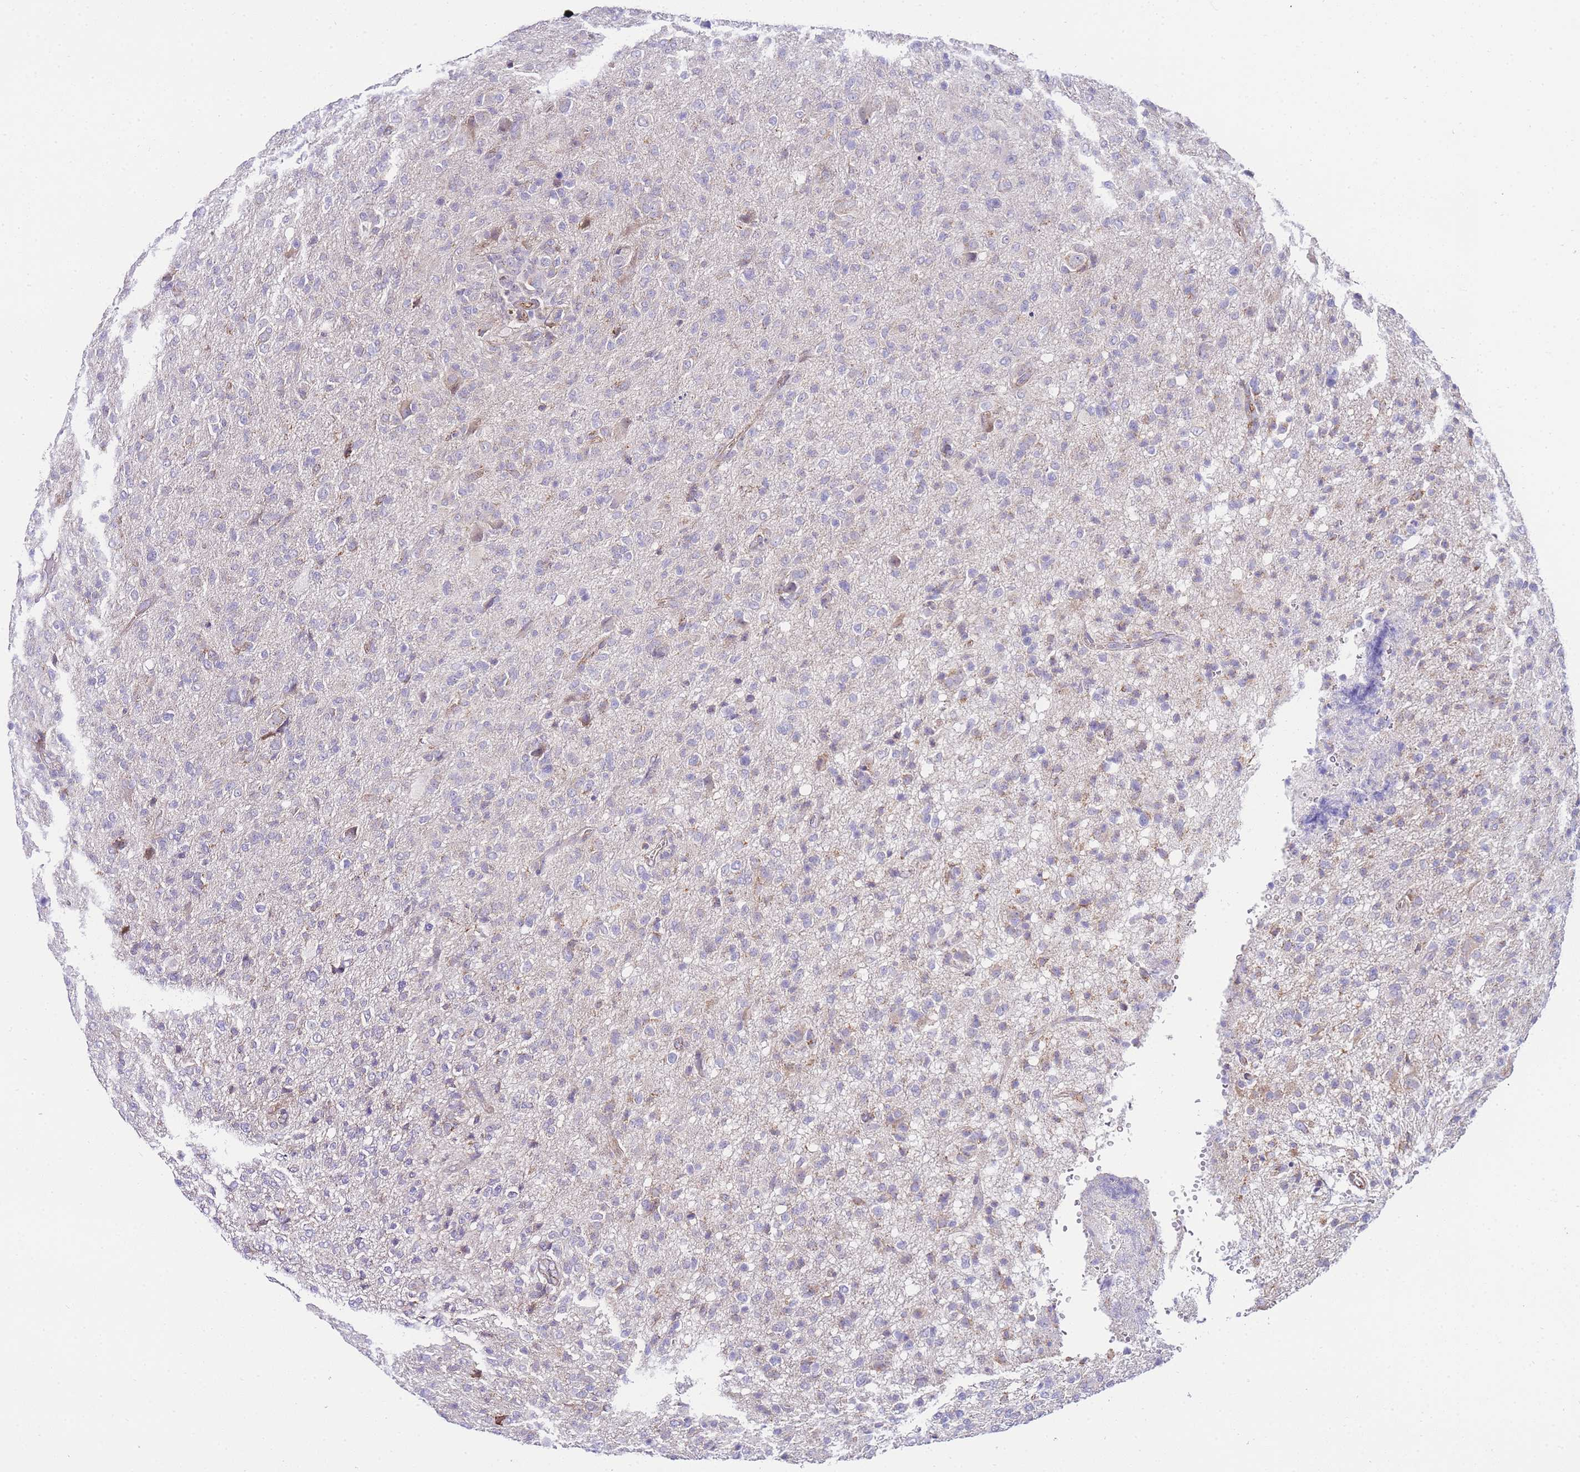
{"staining": {"intensity": "negative", "quantity": "none", "location": "none"}, "tissue": "glioma", "cell_type": "Tumor cells", "image_type": "cancer", "snomed": [{"axis": "morphology", "description": "Glioma, malignant, High grade"}, {"axis": "topography", "description": "Brain"}], "caption": "Glioma was stained to show a protein in brown. There is no significant expression in tumor cells. (Brightfield microscopy of DAB IHC at high magnification).", "gene": "PDCD7", "patient": {"sex": "female", "age": 57}}